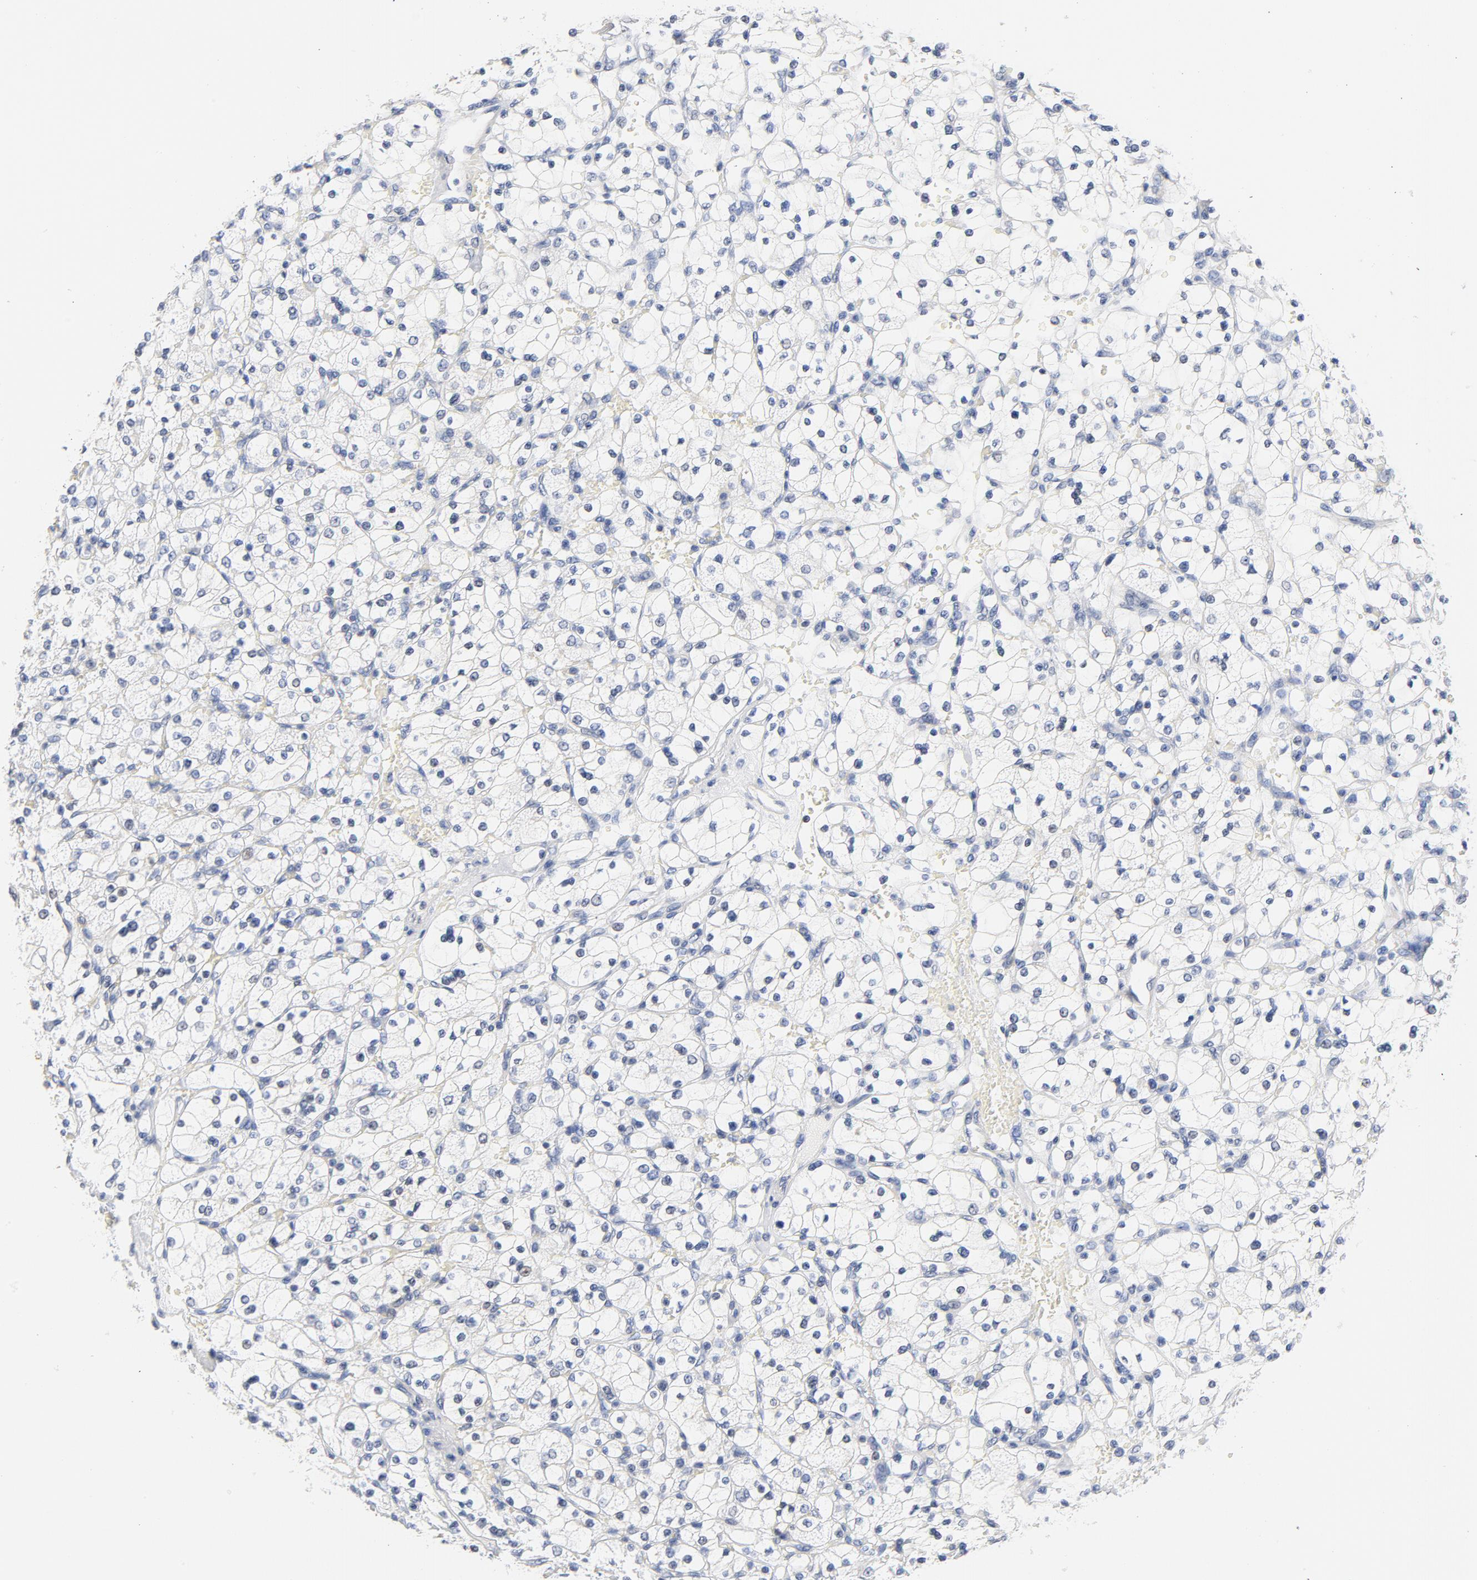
{"staining": {"intensity": "negative", "quantity": "none", "location": "none"}, "tissue": "renal cancer", "cell_type": "Tumor cells", "image_type": "cancer", "snomed": [{"axis": "morphology", "description": "Adenocarcinoma, NOS"}, {"axis": "topography", "description": "Kidney"}], "caption": "Tumor cells show no significant staining in adenocarcinoma (renal). The staining is performed using DAB (3,3'-diaminobenzidine) brown chromogen with nuclei counter-stained in using hematoxylin.", "gene": "CDKN1B", "patient": {"sex": "female", "age": 83}}